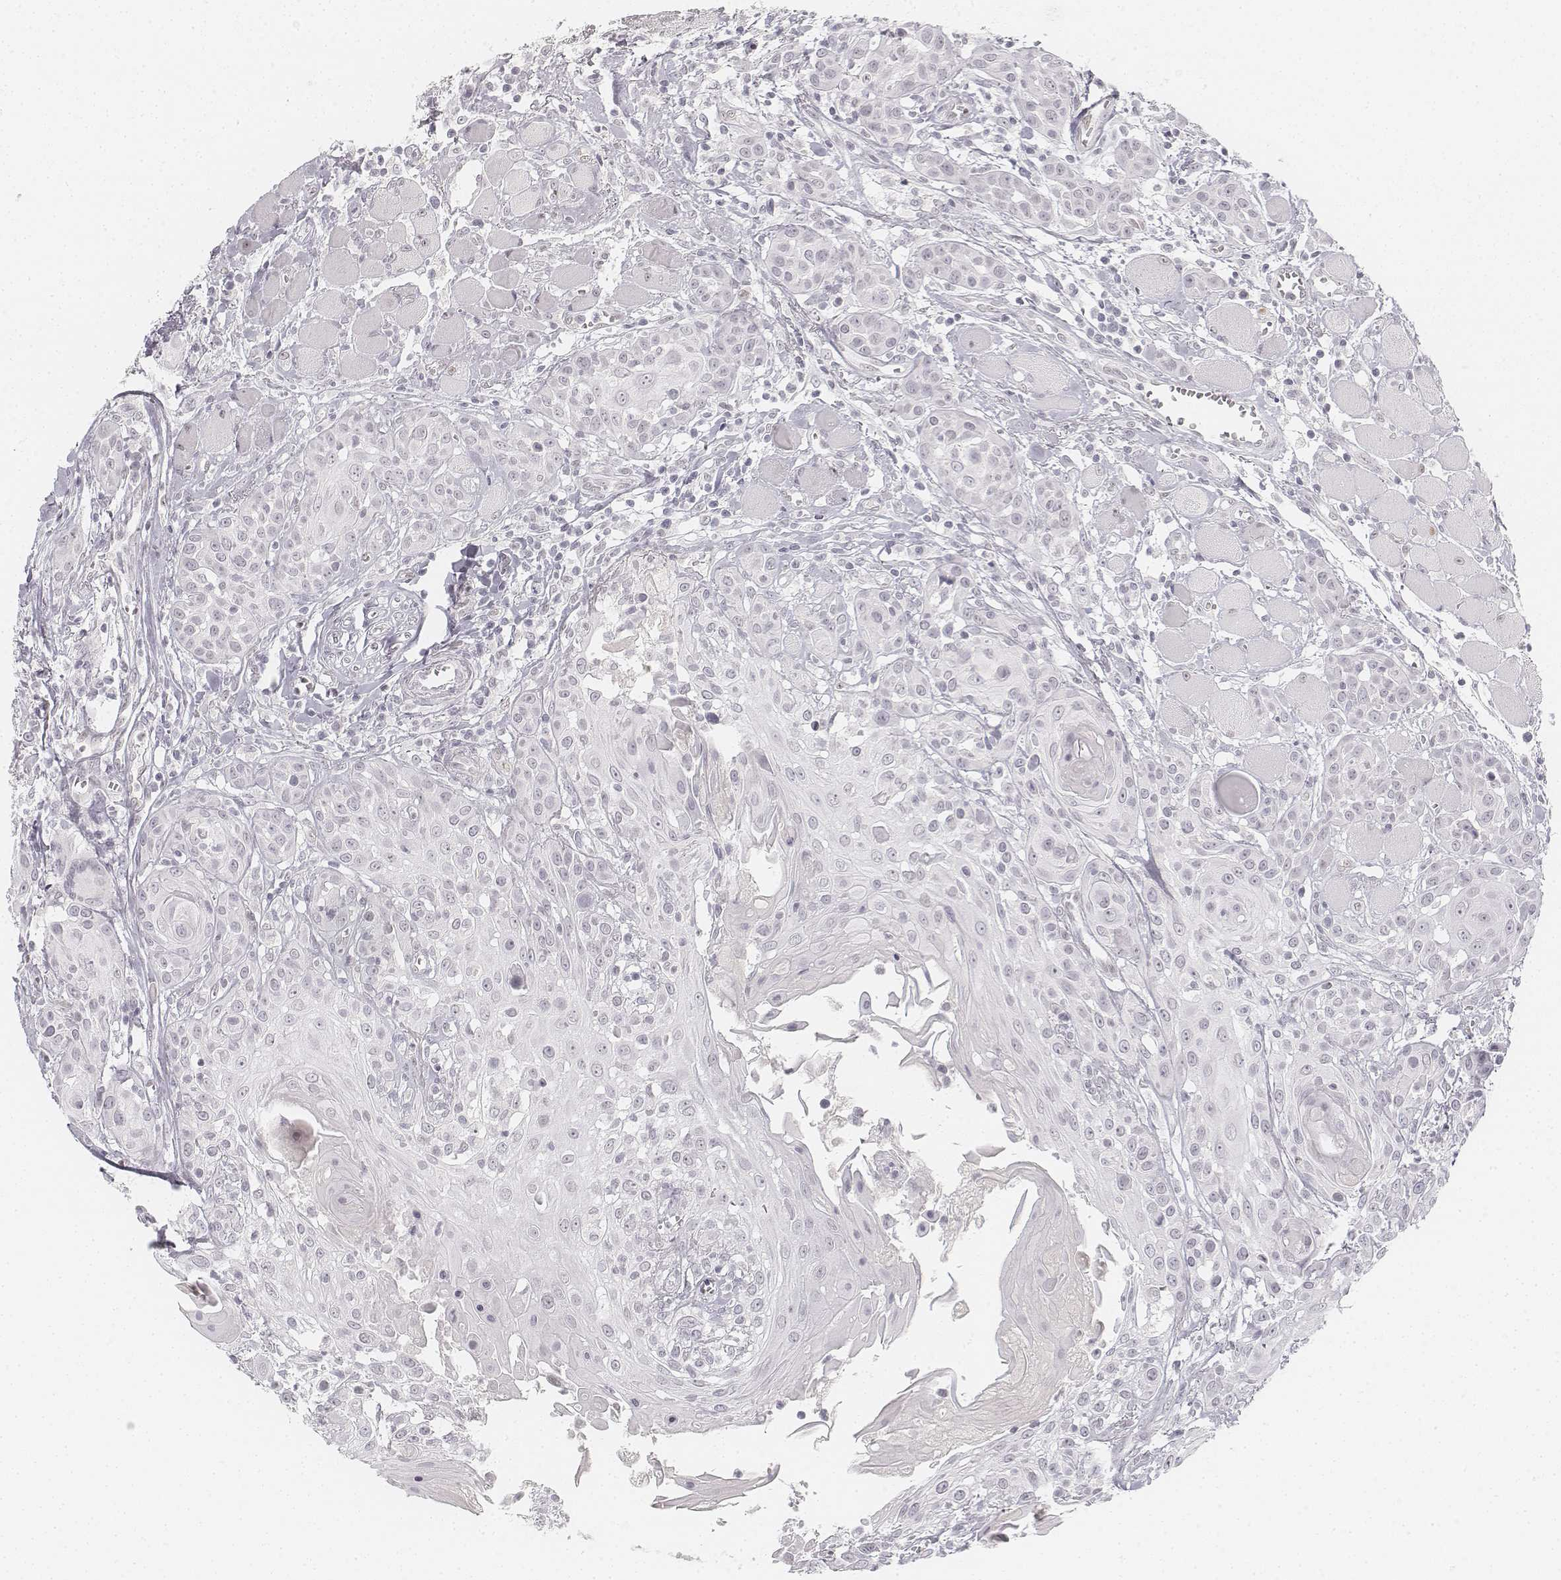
{"staining": {"intensity": "negative", "quantity": "none", "location": "none"}, "tissue": "head and neck cancer", "cell_type": "Tumor cells", "image_type": "cancer", "snomed": [{"axis": "morphology", "description": "Squamous cell carcinoma, NOS"}, {"axis": "topography", "description": "Head-Neck"}], "caption": "This is a micrograph of immunohistochemistry (IHC) staining of head and neck squamous cell carcinoma, which shows no positivity in tumor cells. (DAB IHC, high magnification).", "gene": "KRTAP2-1", "patient": {"sex": "female", "age": 80}}